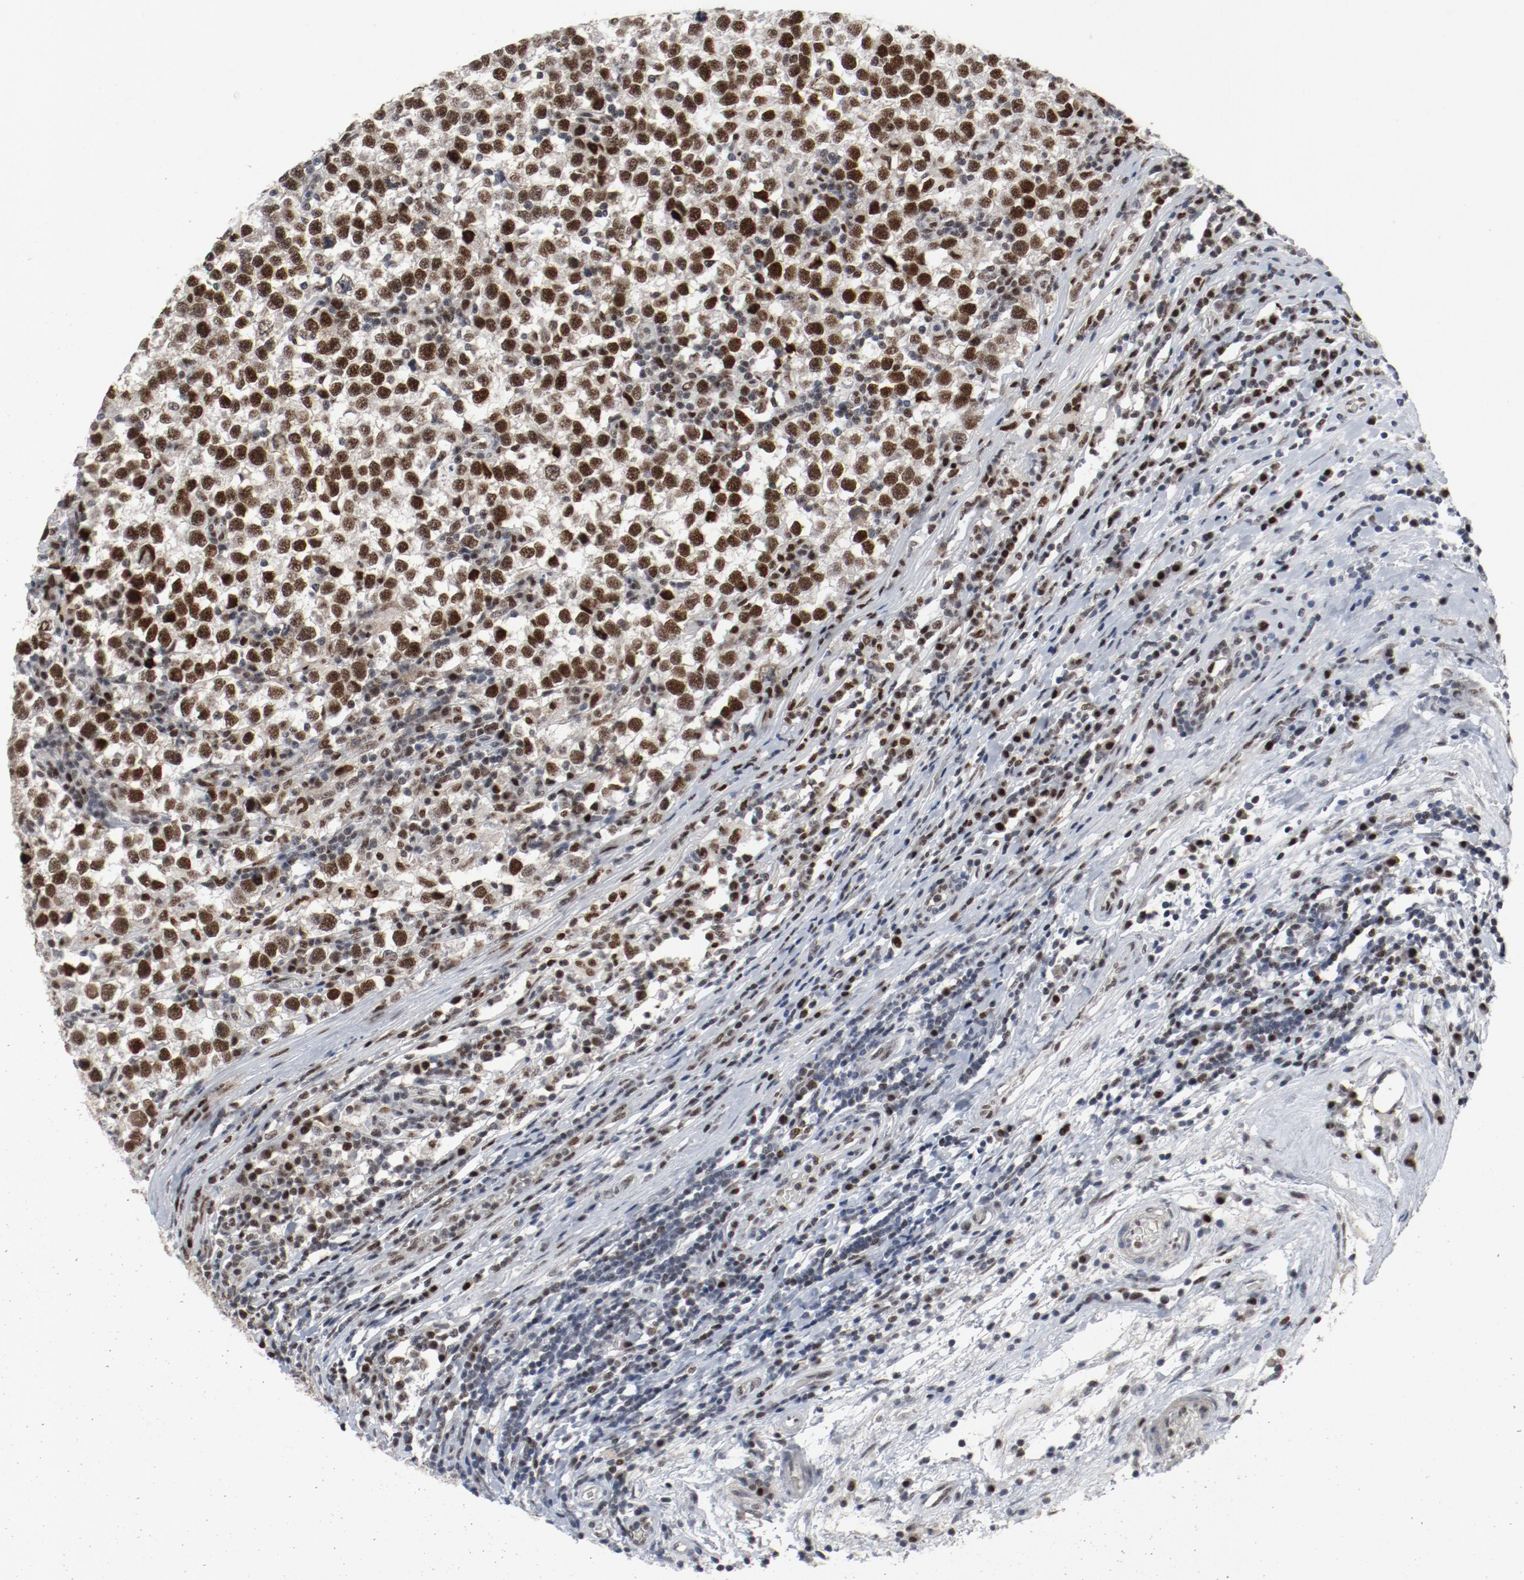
{"staining": {"intensity": "strong", "quantity": ">75%", "location": "cytoplasmic/membranous,nuclear"}, "tissue": "testis cancer", "cell_type": "Tumor cells", "image_type": "cancer", "snomed": [{"axis": "morphology", "description": "Seminoma, NOS"}, {"axis": "topography", "description": "Testis"}], "caption": "A high amount of strong cytoplasmic/membranous and nuclear expression is appreciated in about >75% of tumor cells in testis cancer tissue.", "gene": "JMJD6", "patient": {"sex": "male", "age": 43}}